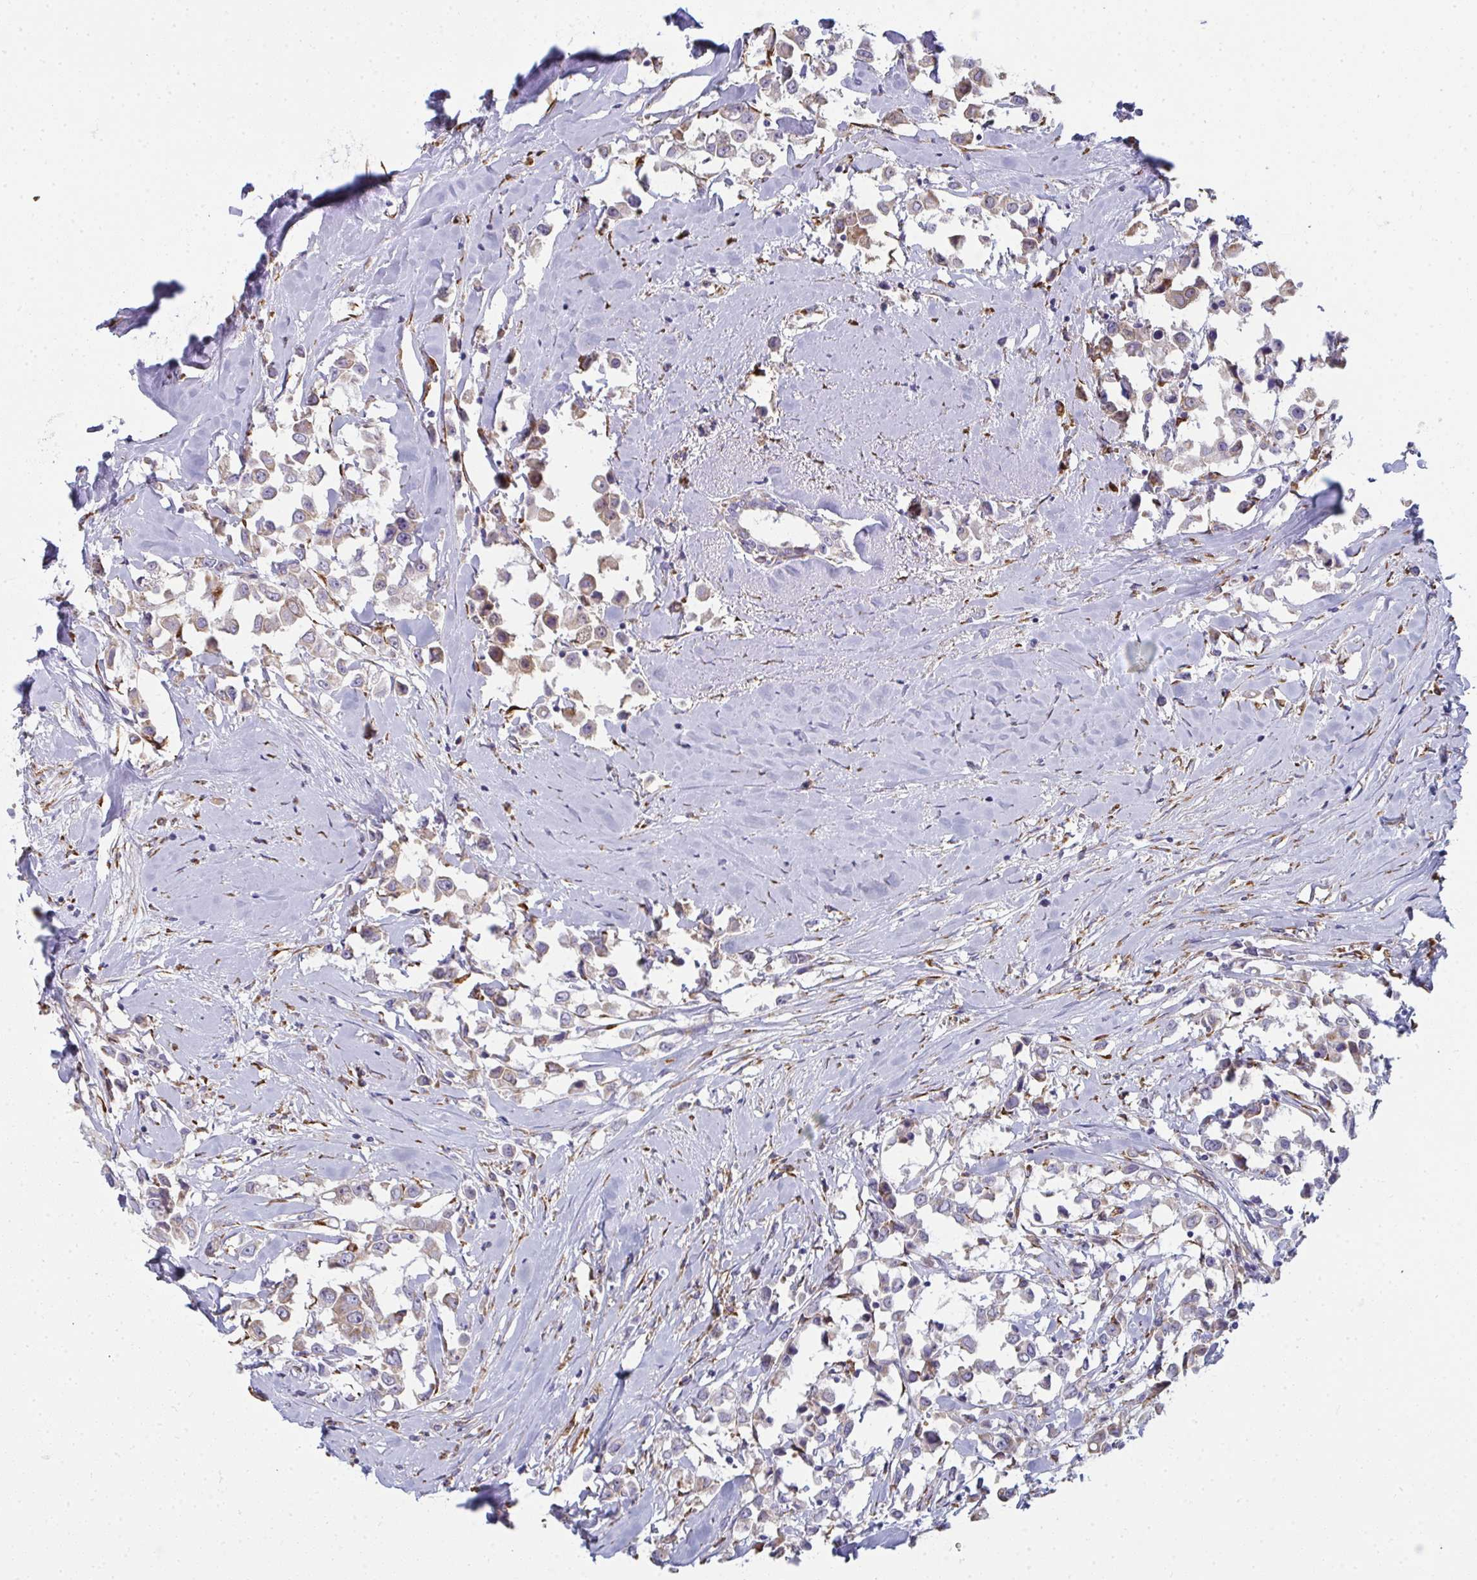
{"staining": {"intensity": "moderate", "quantity": "<25%", "location": "cytoplasmic/membranous"}, "tissue": "breast cancer", "cell_type": "Tumor cells", "image_type": "cancer", "snomed": [{"axis": "morphology", "description": "Duct carcinoma"}, {"axis": "topography", "description": "Breast"}], "caption": "Immunohistochemical staining of infiltrating ductal carcinoma (breast) exhibits moderate cytoplasmic/membranous protein staining in about <25% of tumor cells.", "gene": "SHROOM1", "patient": {"sex": "female", "age": 61}}